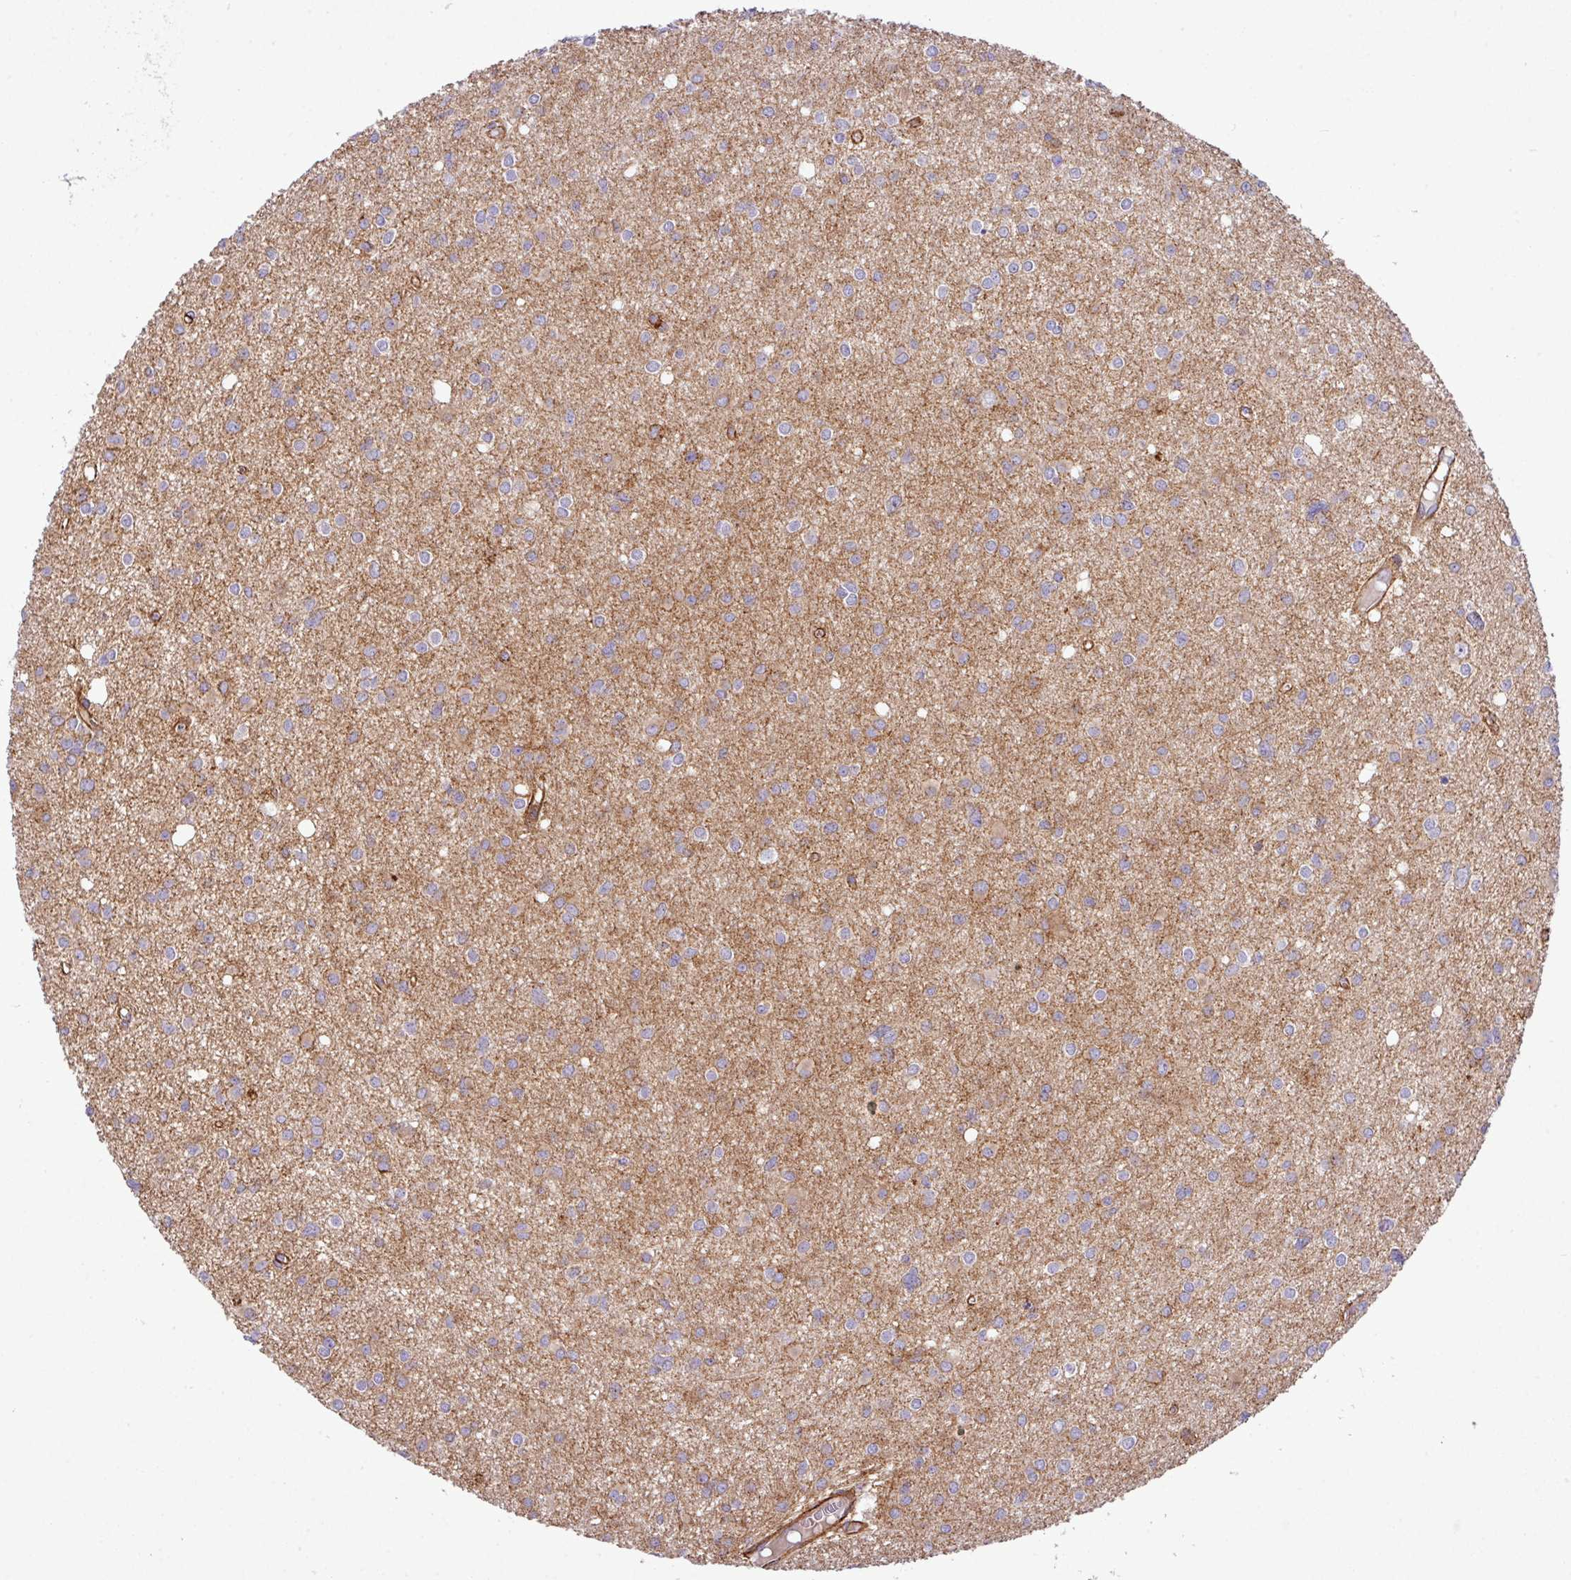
{"staining": {"intensity": "weak", "quantity": "25%-75%", "location": "cytoplasmic/membranous"}, "tissue": "glioma", "cell_type": "Tumor cells", "image_type": "cancer", "snomed": [{"axis": "morphology", "description": "Glioma, malignant, High grade"}, {"axis": "topography", "description": "Brain"}], "caption": "Malignant high-grade glioma tissue displays weak cytoplasmic/membranous staining in about 25%-75% of tumor cells", "gene": "FAM47E", "patient": {"sex": "male", "age": 23}}